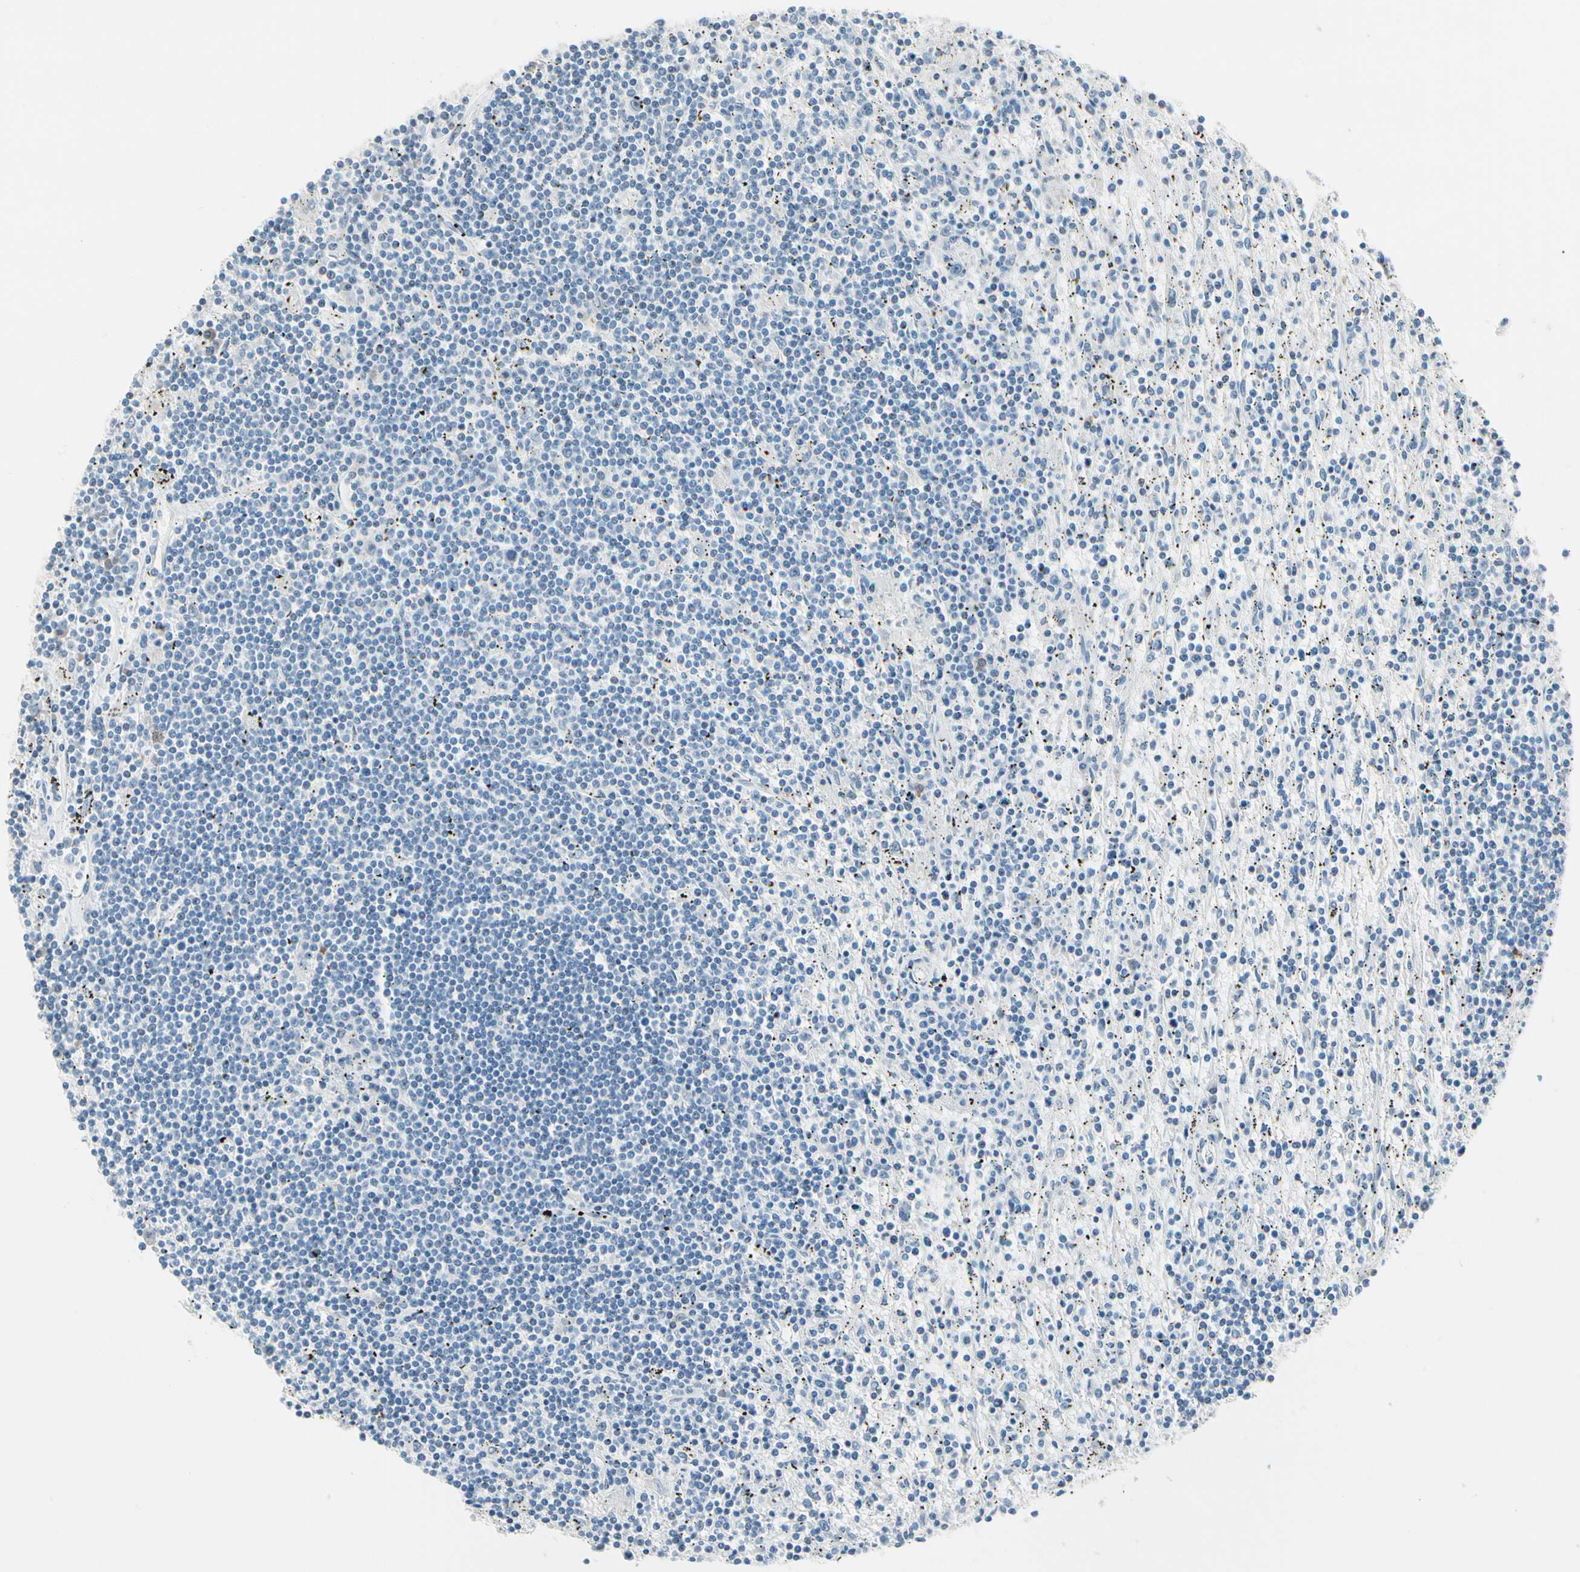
{"staining": {"intensity": "negative", "quantity": "none", "location": "none"}, "tissue": "lymphoma", "cell_type": "Tumor cells", "image_type": "cancer", "snomed": [{"axis": "morphology", "description": "Malignant lymphoma, non-Hodgkin's type, Low grade"}, {"axis": "topography", "description": "Spleen"}], "caption": "Image shows no protein expression in tumor cells of malignant lymphoma, non-Hodgkin's type (low-grade) tissue. Nuclei are stained in blue.", "gene": "STK40", "patient": {"sex": "male", "age": 76}}